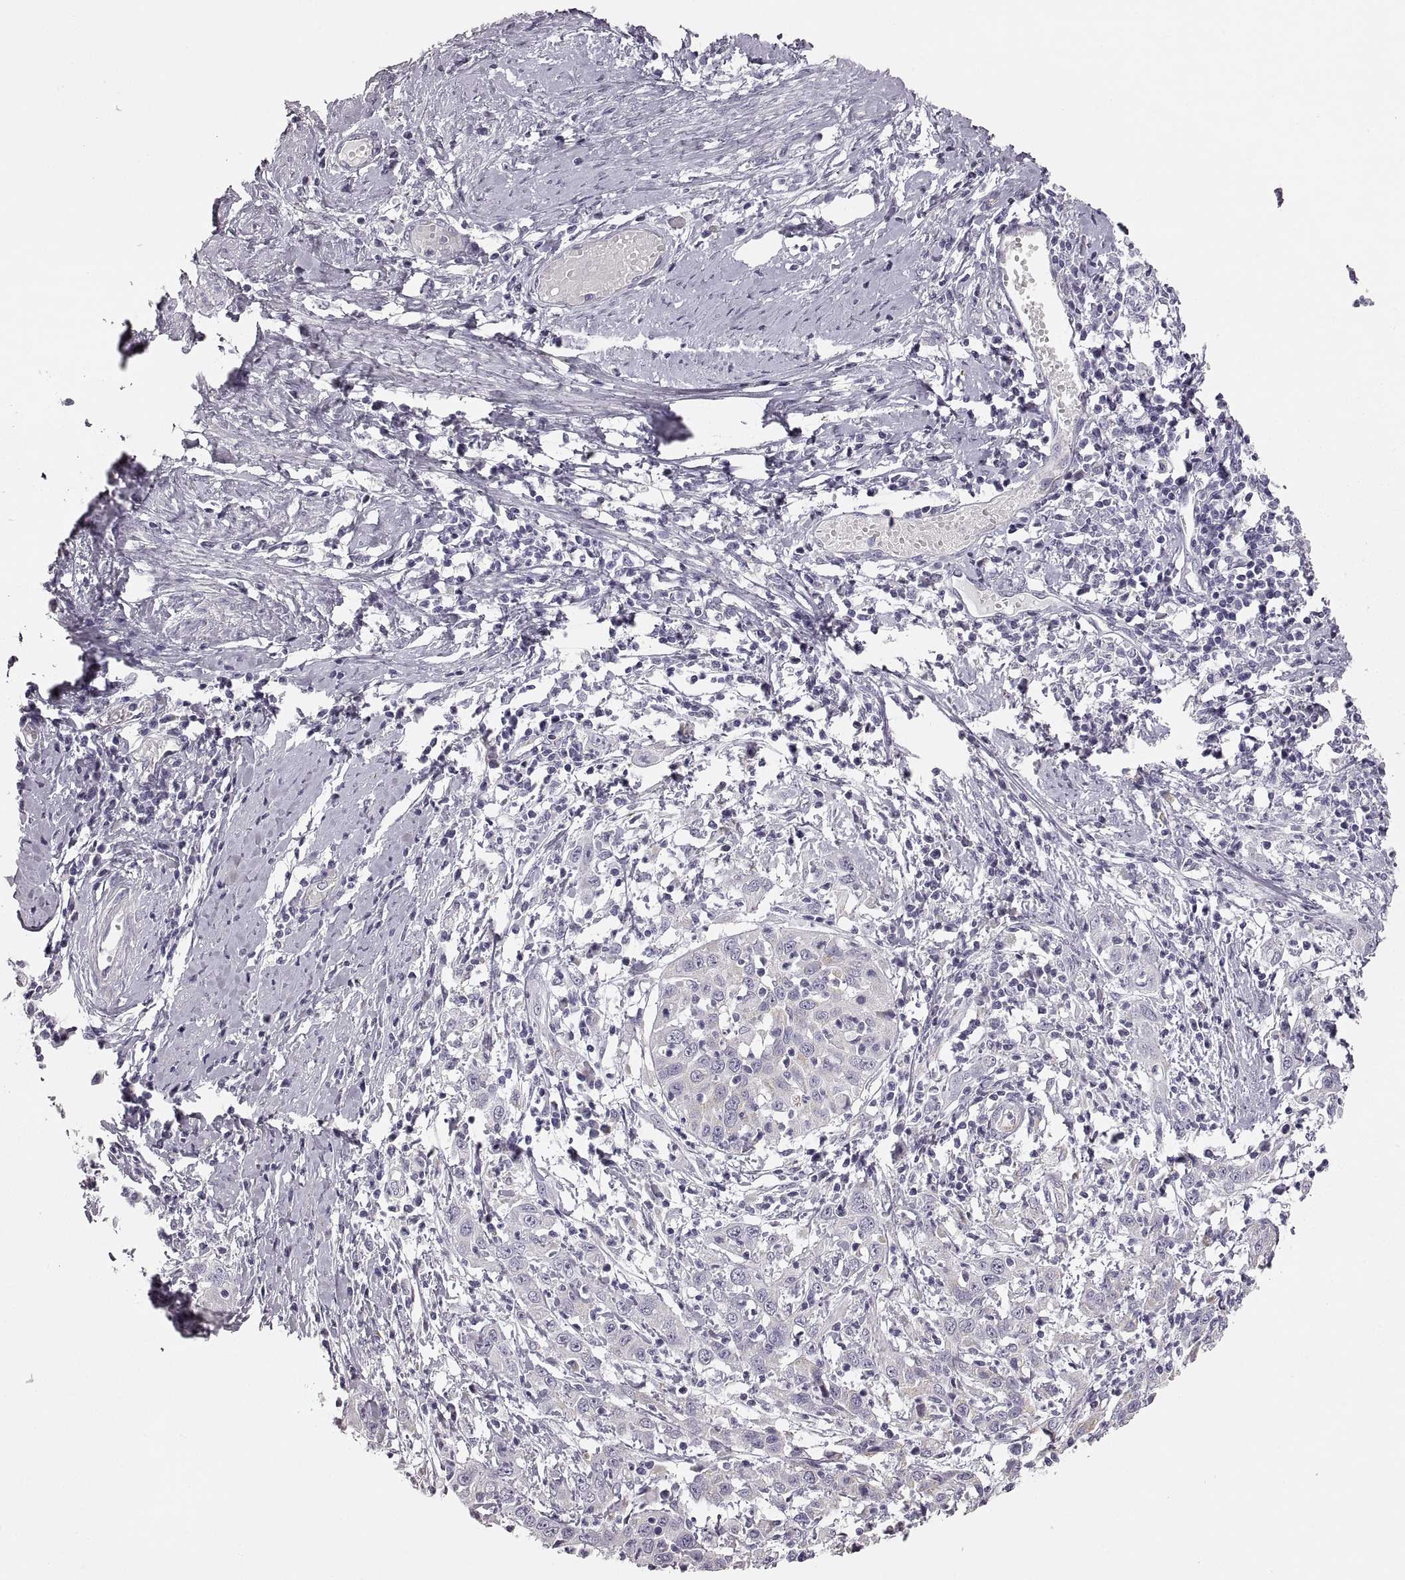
{"staining": {"intensity": "negative", "quantity": "none", "location": "none"}, "tissue": "cervical cancer", "cell_type": "Tumor cells", "image_type": "cancer", "snomed": [{"axis": "morphology", "description": "Squamous cell carcinoma, NOS"}, {"axis": "topography", "description": "Cervix"}], "caption": "Tumor cells show no significant protein staining in cervical cancer (squamous cell carcinoma). (Immunohistochemistry (ihc), brightfield microscopy, high magnification).", "gene": "RDH13", "patient": {"sex": "female", "age": 46}}